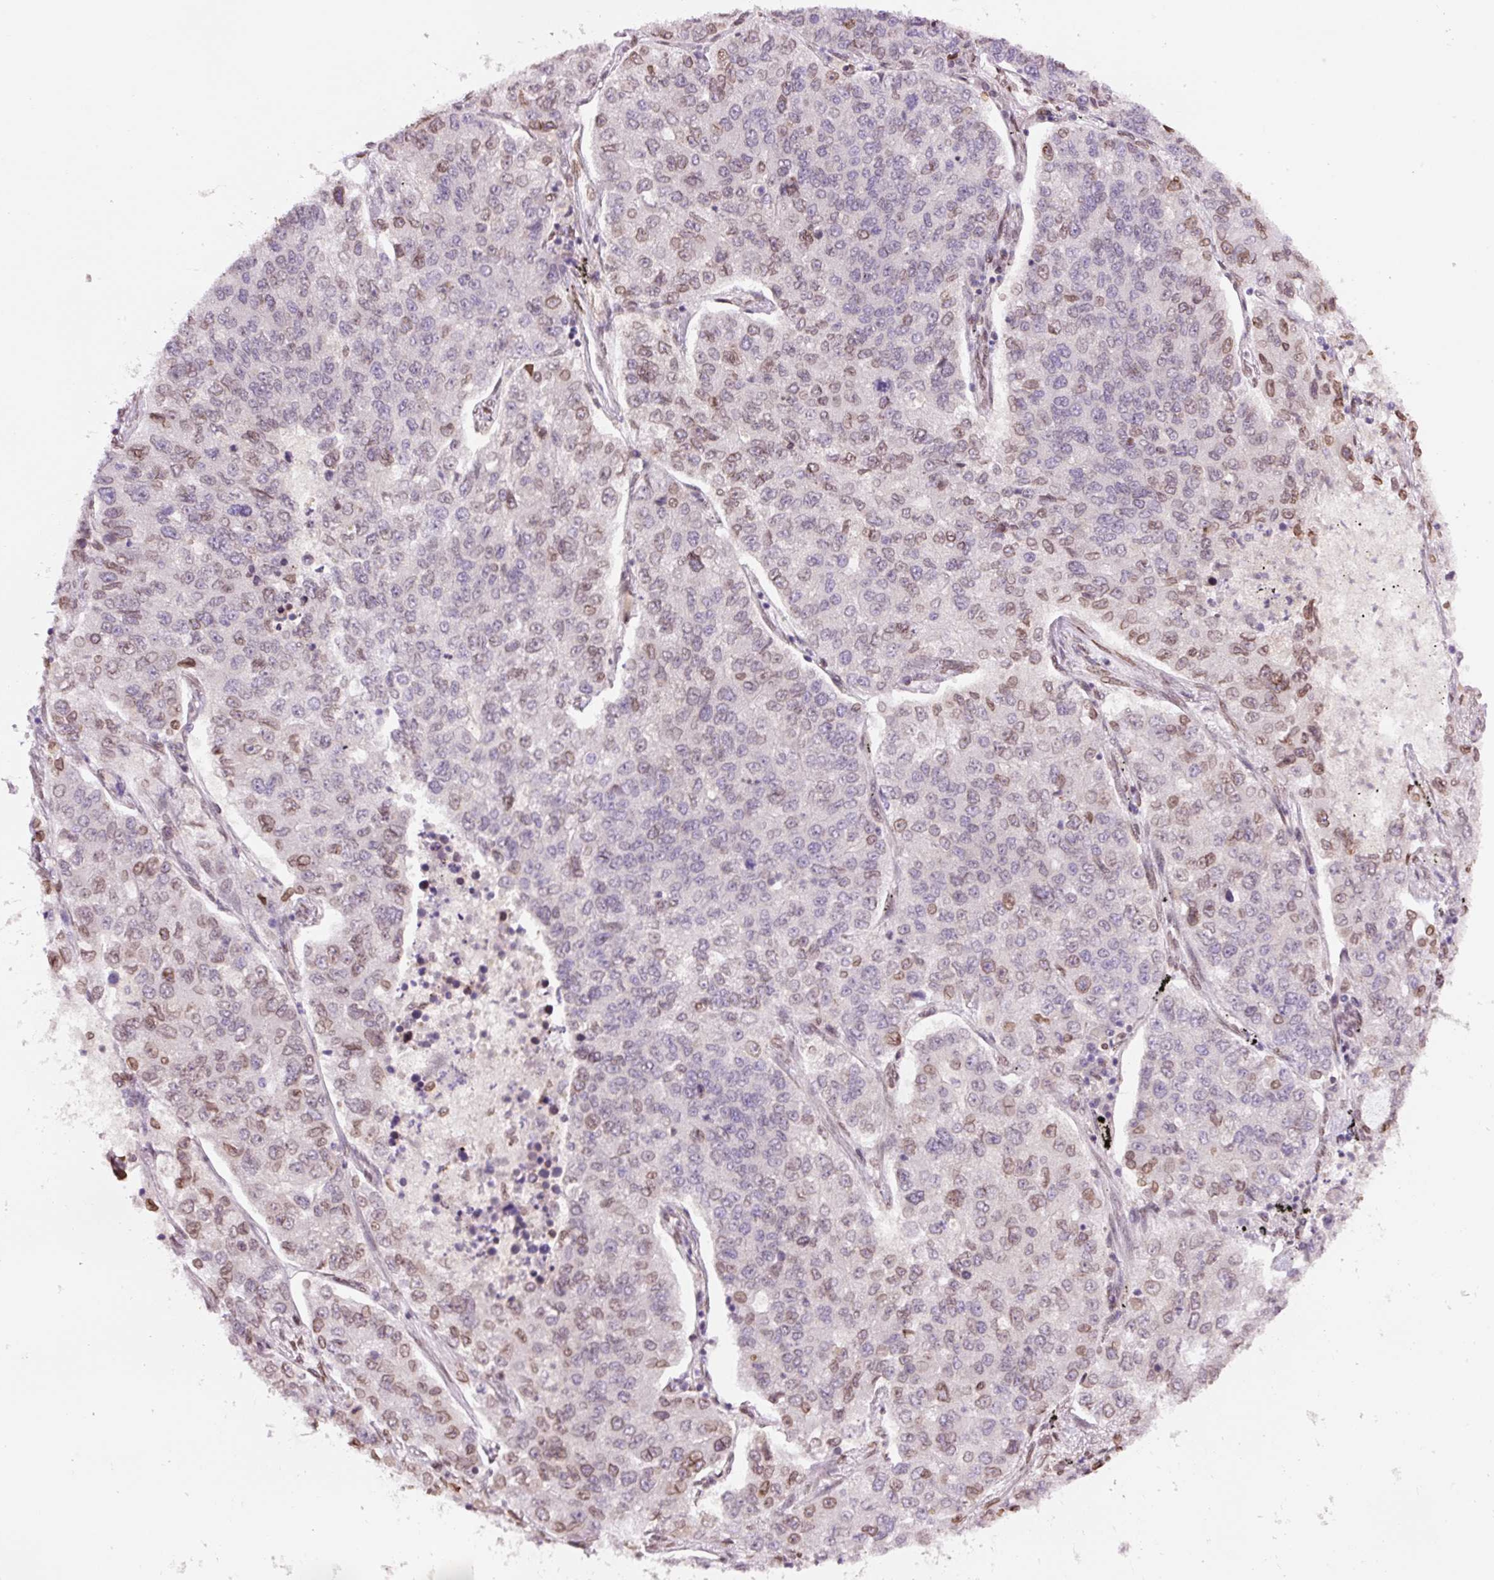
{"staining": {"intensity": "moderate", "quantity": "<25%", "location": "cytoplasmic/membranous,nuclear"}, "tissue": "lung cancer", "cell_type": "Tumor cells", "image_type": "cancer", "snomed": [{"axis": "morphology", "description": "Adenocarcinoma, NOS"}, {"axis": "topography", "description": "Lung"}], "caption": "Protein analysis of lung adenocarcinoma tissue demonstrates moderate cytoplasmic/membranous and nuclear expression in about <25% of tumor cells. The staining was performed using DAB (3,3'-diaminobenzidine), with brown indicating positive protein expression. Nuclei are stained blue with hematoxylin.", "gene": "ZNF224", "patient": {"sex": "male", "age": 49}}